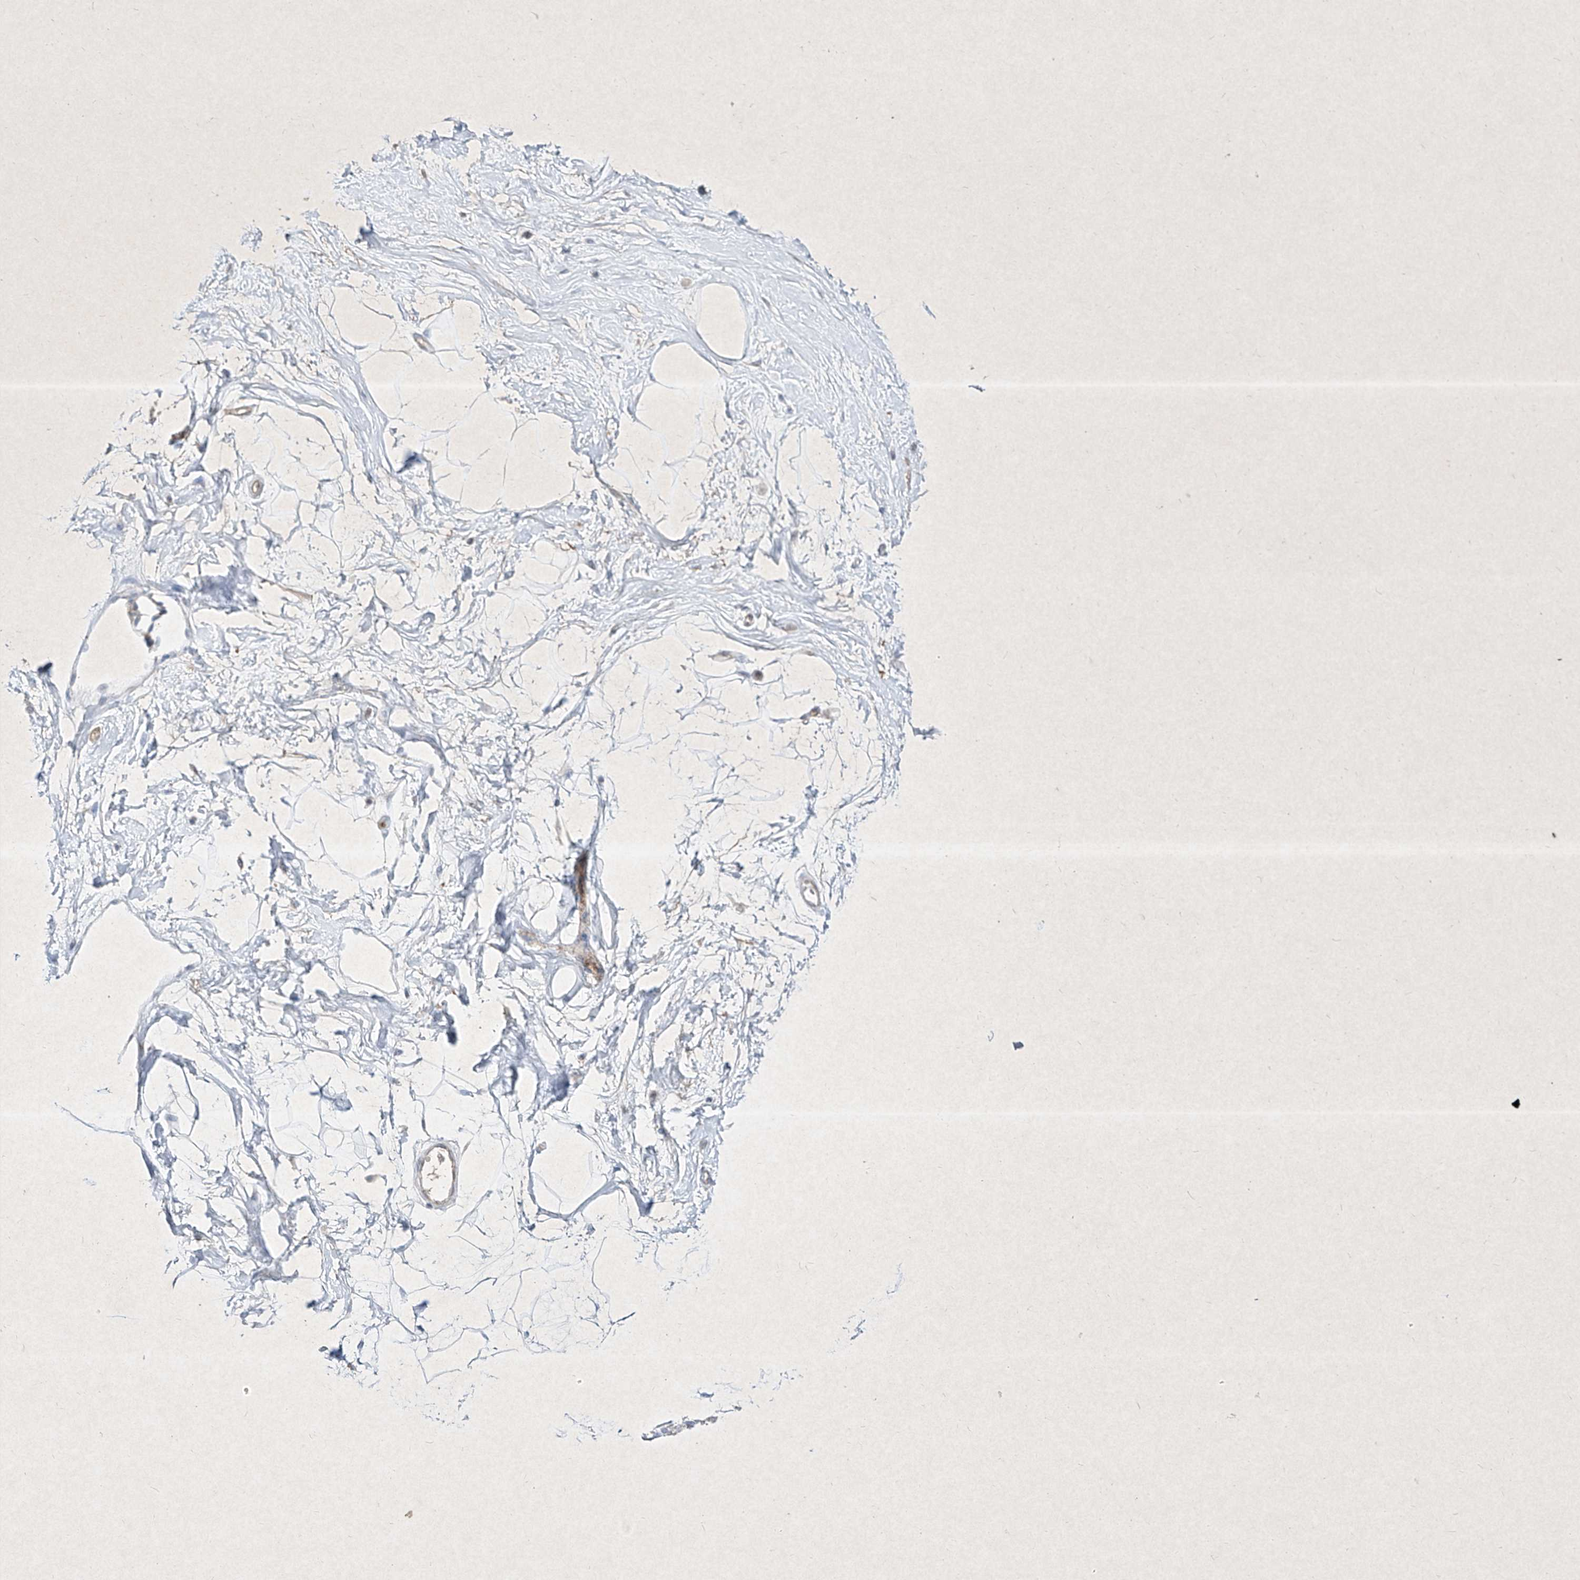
{"staining": {"intensity": "negative", "quantity": "none", "location": "none"}, "tissue": "breast", "cell_type": "Adipocytes", "image_type": "normal", "snomed": [{"axis": "morphology", "description": "Normal tissue, NOS"}, {"axis": "topography", "description": "Breast"}], "caption": "DAB (3,3'-diaminobenzidine) immunohistochemical staining of normal human breast displays no significant staining in adipocytes.", "gene": "PSMB10", "patient": {"sex": "female", "age": 45}}